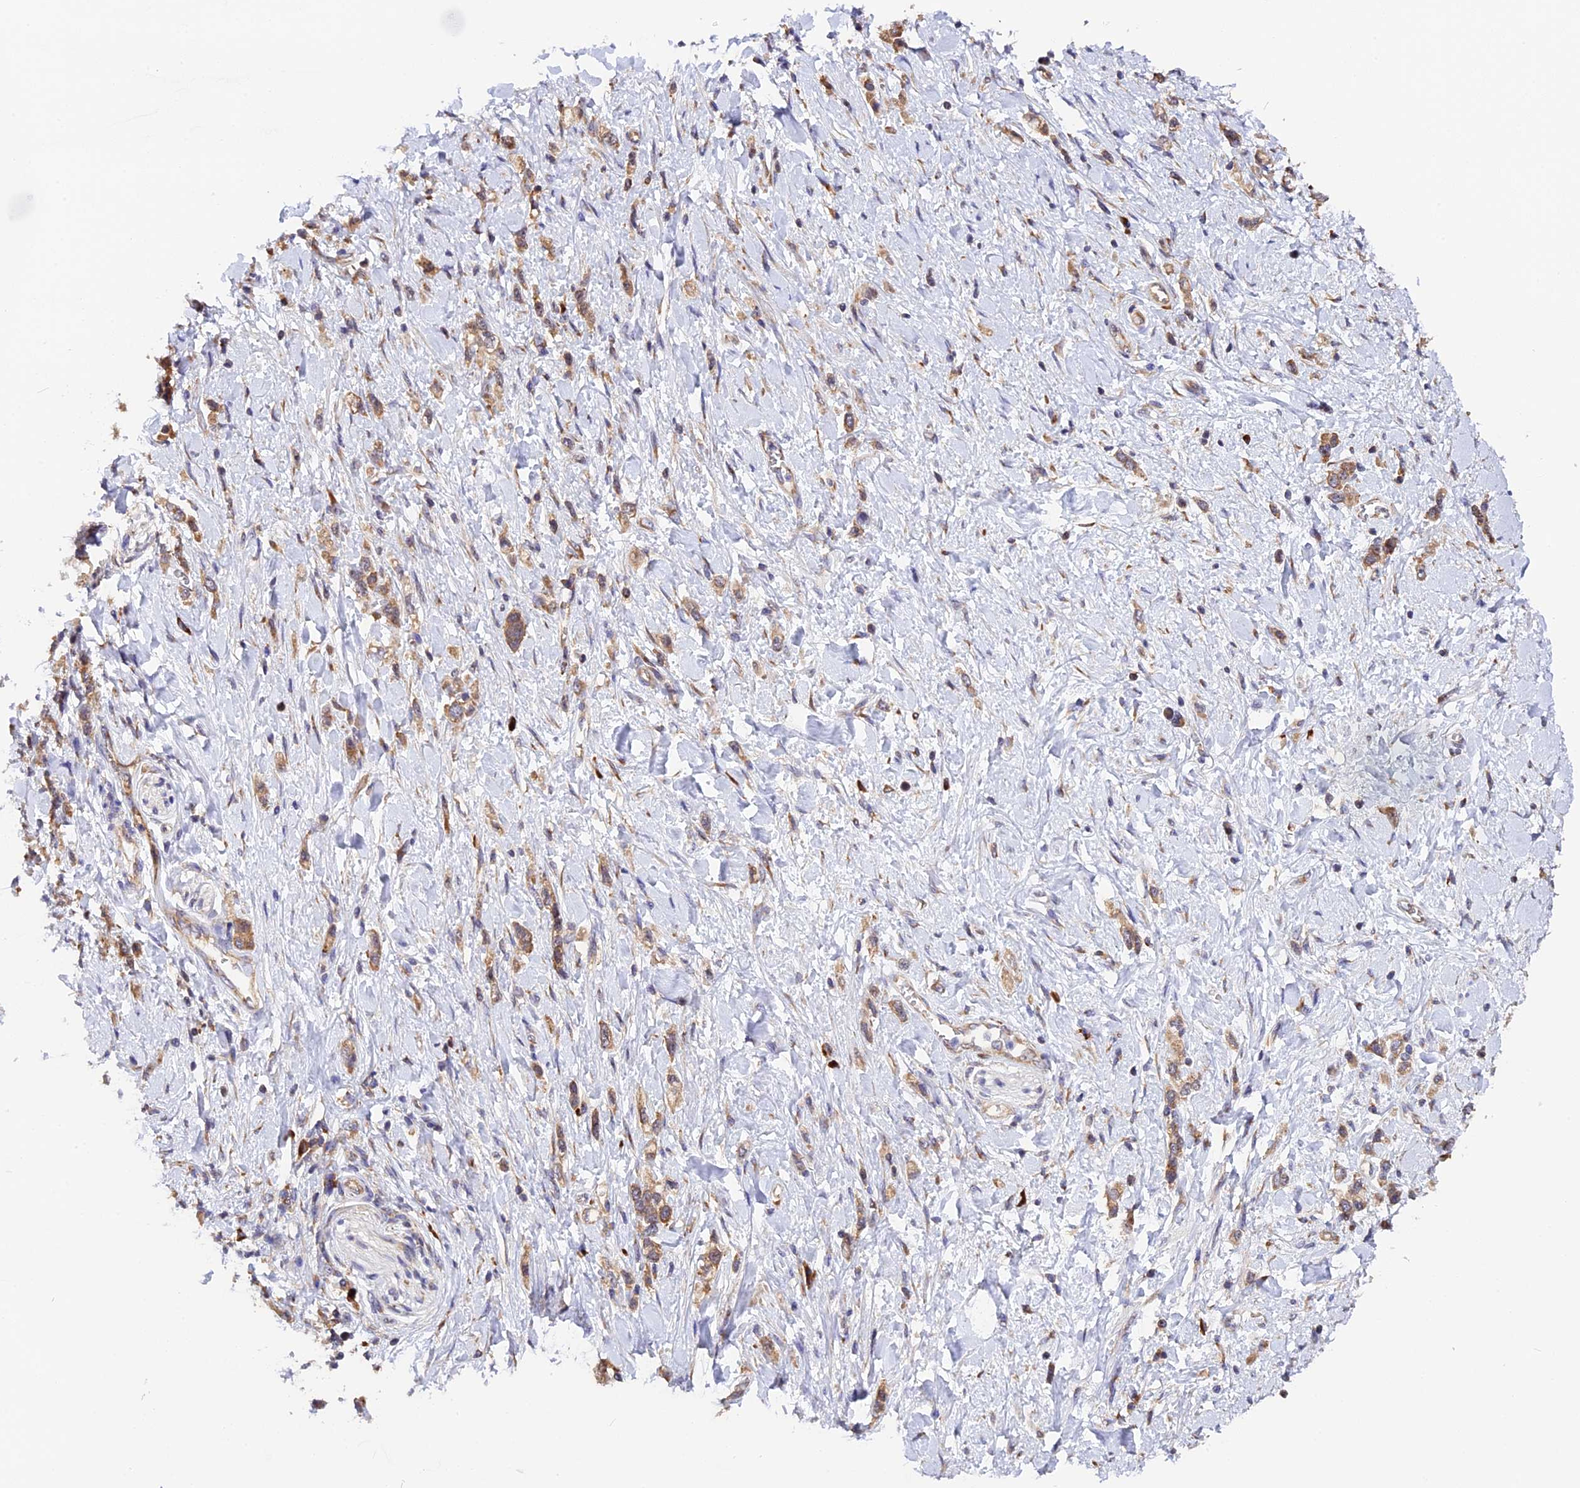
{"staining": {"intensity": "moderate", "quantity": ">75%", "location": "cytoplasmic/membranous"}, "tissue": "stomach cancer", "cell_type": "Tumor cells", "image_type": "cancer", "snomed": [{"axis": "morphology", "description": "Normal tissue, NOS"}, {"axis": "morphology", "description": "Adenocarcinoma, NOS"}, {"axis": "topography", "description": "Stomach, upper"}, {"axis": "topography", "description": "Stomach"}], "caption": "A medium amount of moderate cytoplasmic/membranous positivity is present in about >75% of tumor cells in stomach cancer (adenocarcinoma) tissue.", "gene": "GNPTAB", "patient": {"sex": "female", "age": 65}}